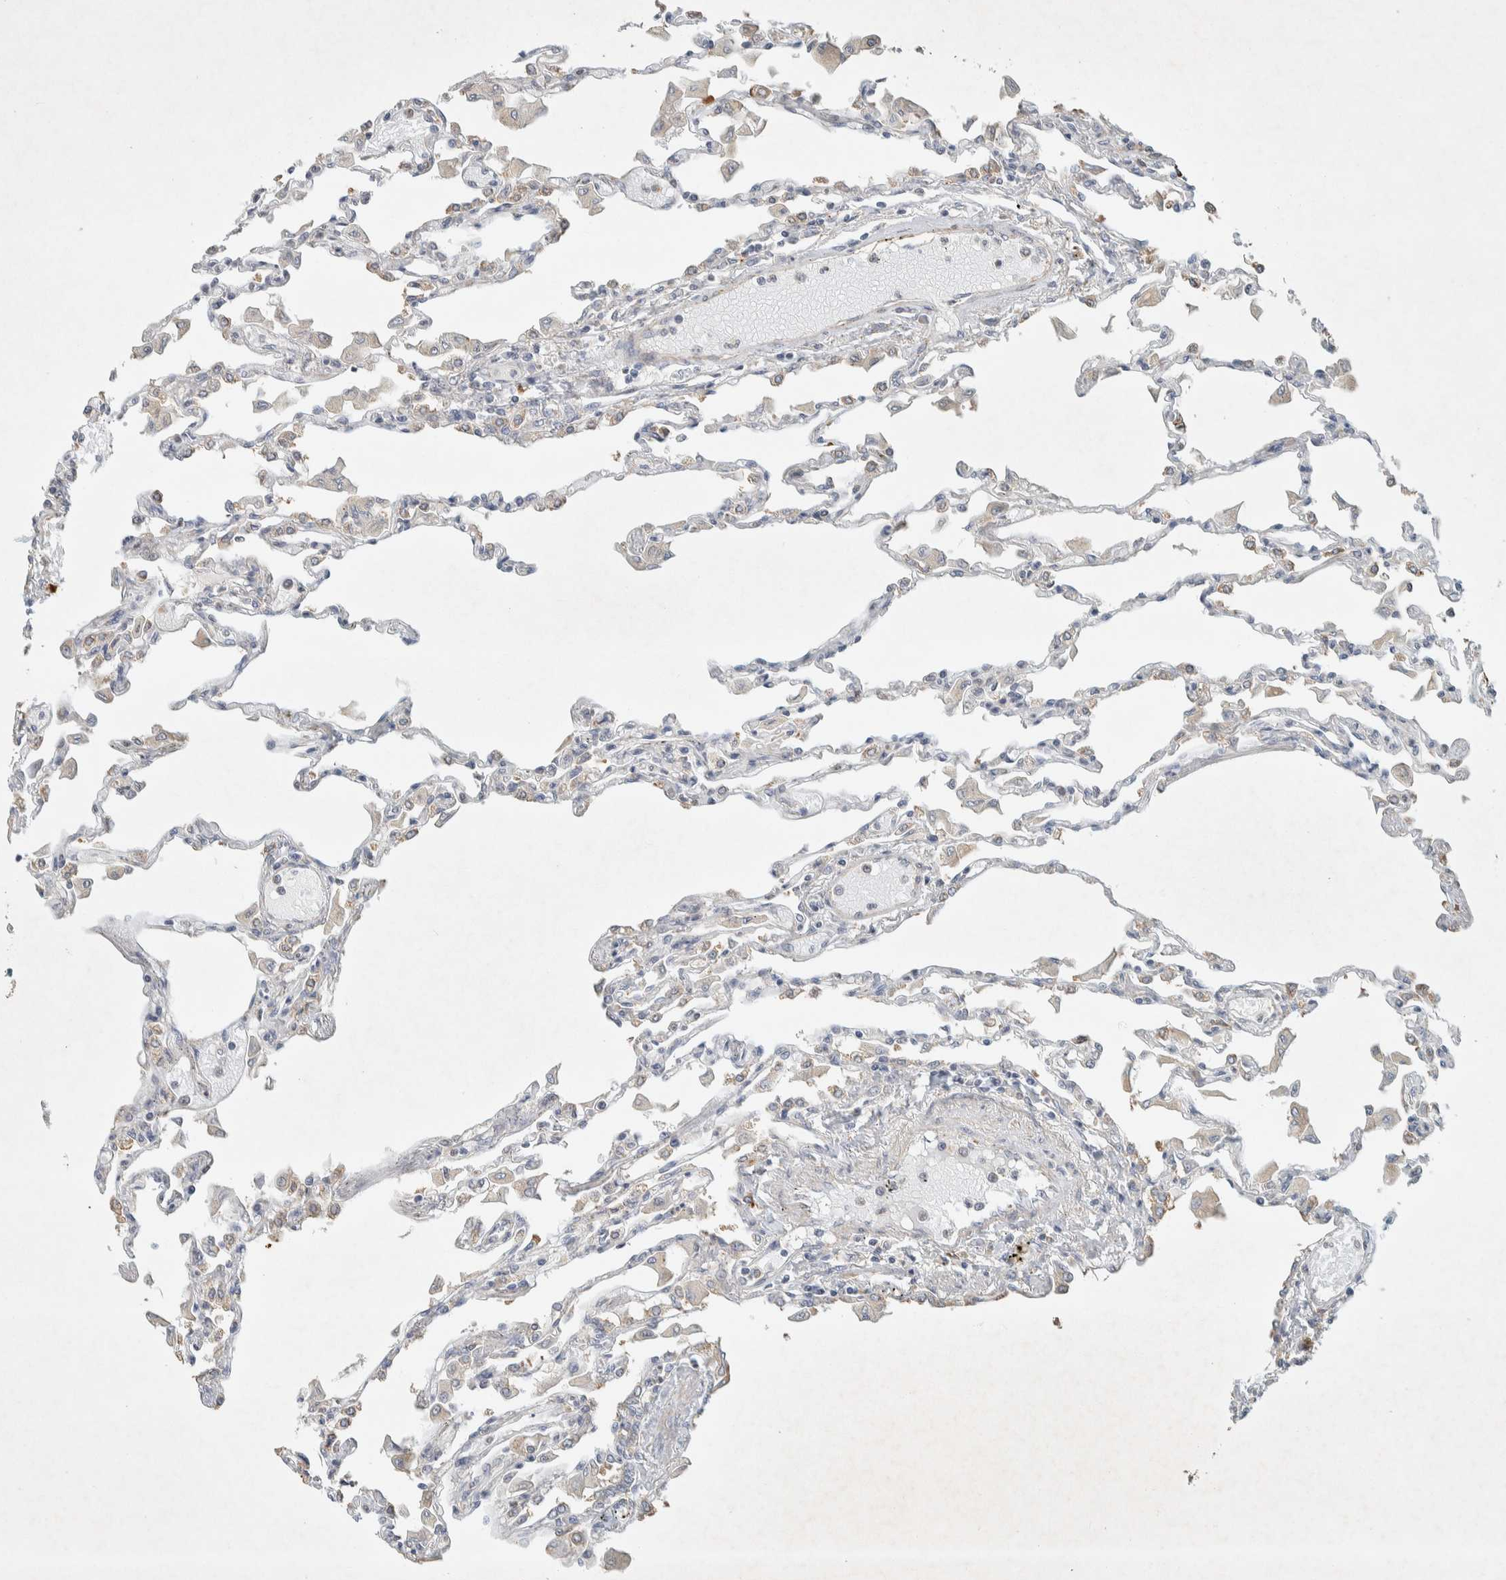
{"staining": {"intensity": "weak", "quantity": "<25%", "location": "cytoplasmic/membranous"}, "tissue": "lung", "cell_type": "Alveolar cells", "image_type": "normal", "snomed": [{"axis": "morphology", "description": "Normal tissue, NOS"}, {"axis": "topography", "description": "Bronchus"}, {"axis": "topography", "description": "Lung"}], "caption": "IHC micrograph of unremarkable lung stained for a protein (brown), which exhibits no expression in alveolar cells. (DAB immunohistochemistry, high magnification).", "gene": "KLHL40", "patient": {"sex": "female", "age": 49}}